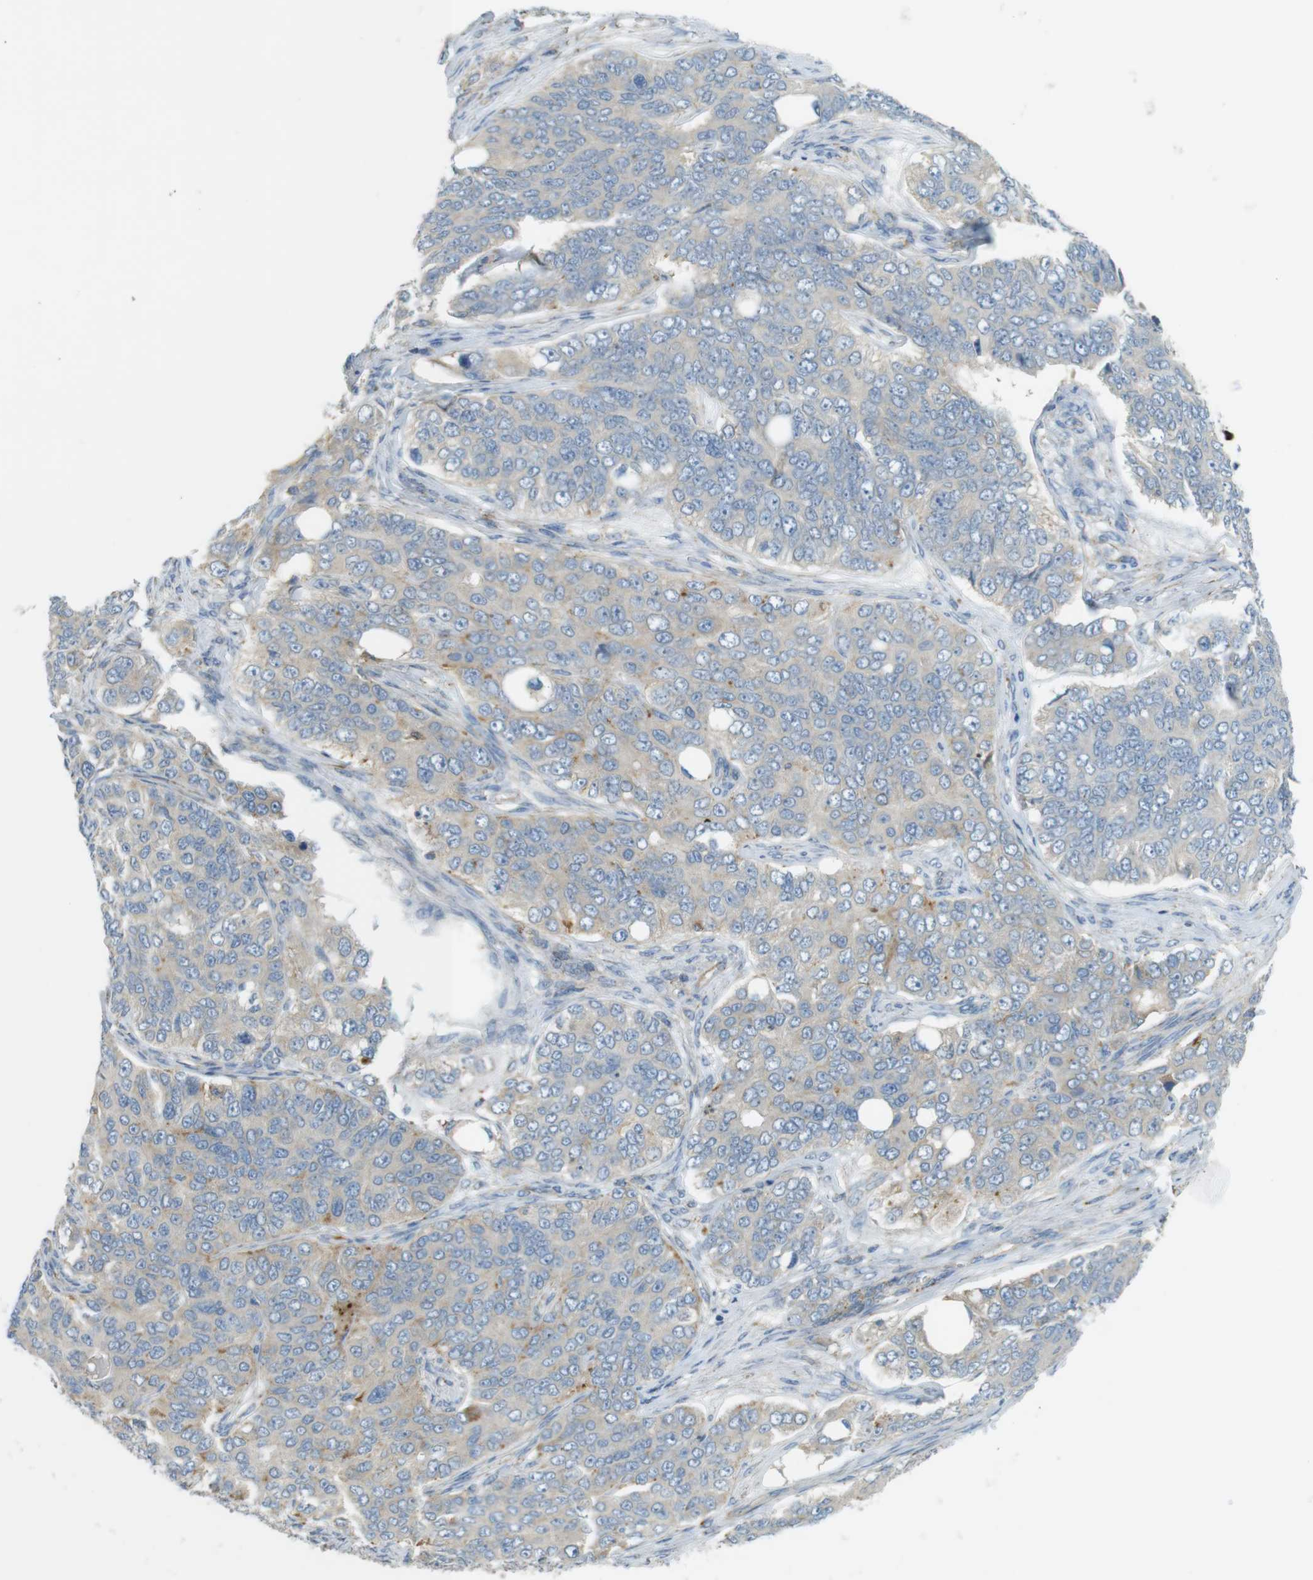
{"staining": {"intensity": "moderate", "quantity": "<25%", "location": "cytoplasmic/membranous"}, "tissue": "ovarian cancer", "cell_type": "Tumor cells", "image_type": "cancer", "snomed": [{"axis": "morphology", "description": "Carcinoma, endometroid"}, {"axis": "topography", "description": "Ovary"}], "caption": "Immunohistochemistry image of neoplastic tissue: human ovarian cancer (endometroid carcinoma) stained using immunohistochemistry (IHC) displays low levels of moderate protein expression localized specifically in the cytoplasmic/membranous of tumor cells, appearing as a cytoplasmic/membranous brown color.", "gene": "LAMP1", "patient": {"sex": "female", "age": 51}}